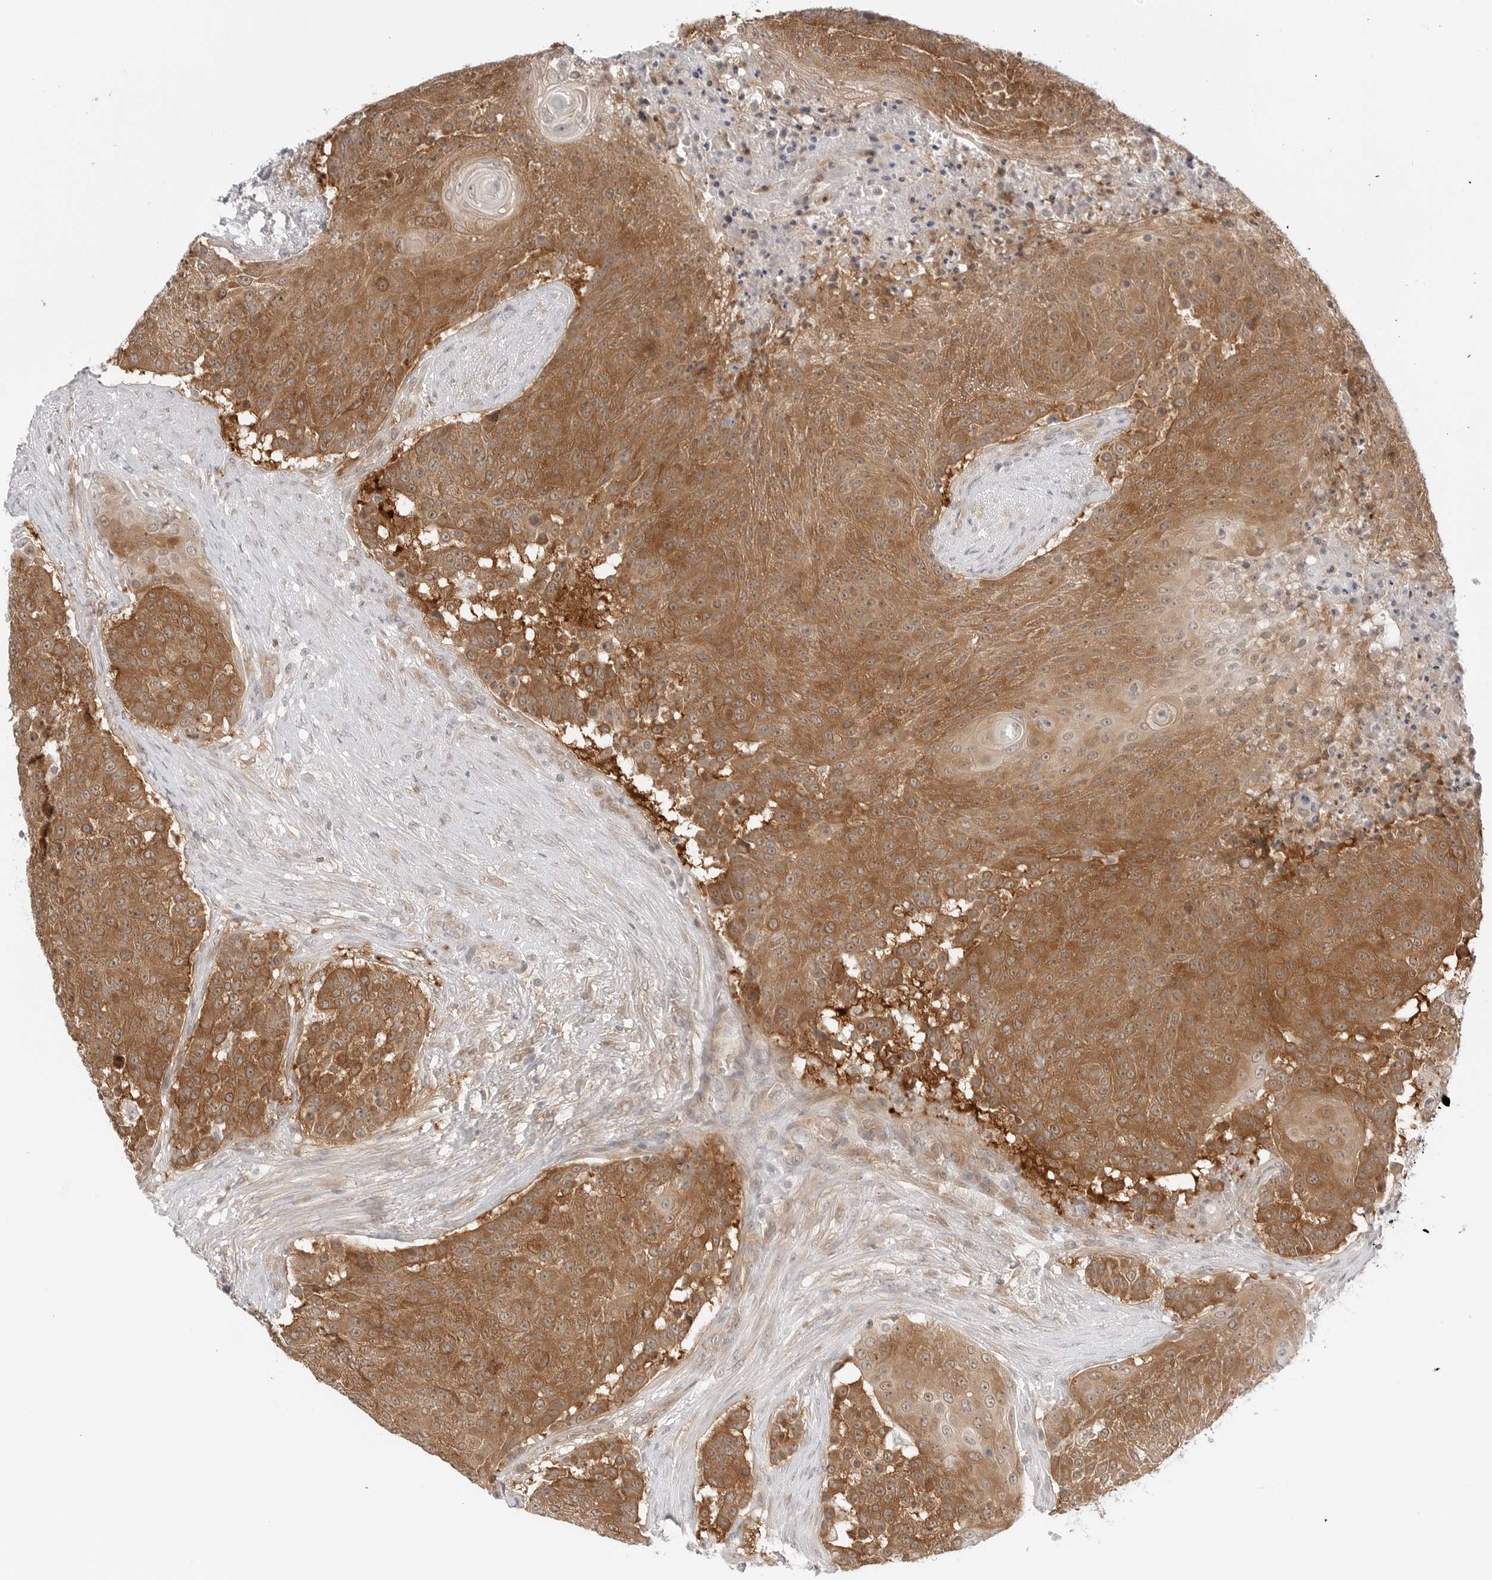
{"staining": {"intensity": "strong", "quantity": ">75%", "location": "cytoplasmic/membranous"}, "tissue": "urothelial cancer", "cell_type": "Tumor cells", "image_type": "cancer", "snomed": [{"axis": "morphology", "description": "Urothelial carcinoma, High grade"}, {"axis": "topography", "description": "Urinary bladder"}], "caption": "Strong cytoplasmic/membranous positivity for a protein is present in approximately >75% of tumor cells of urothelial cancer using immunohistochemistry.", "gene": "NUDC", "patient": {"sex": "female", "age": 63}}